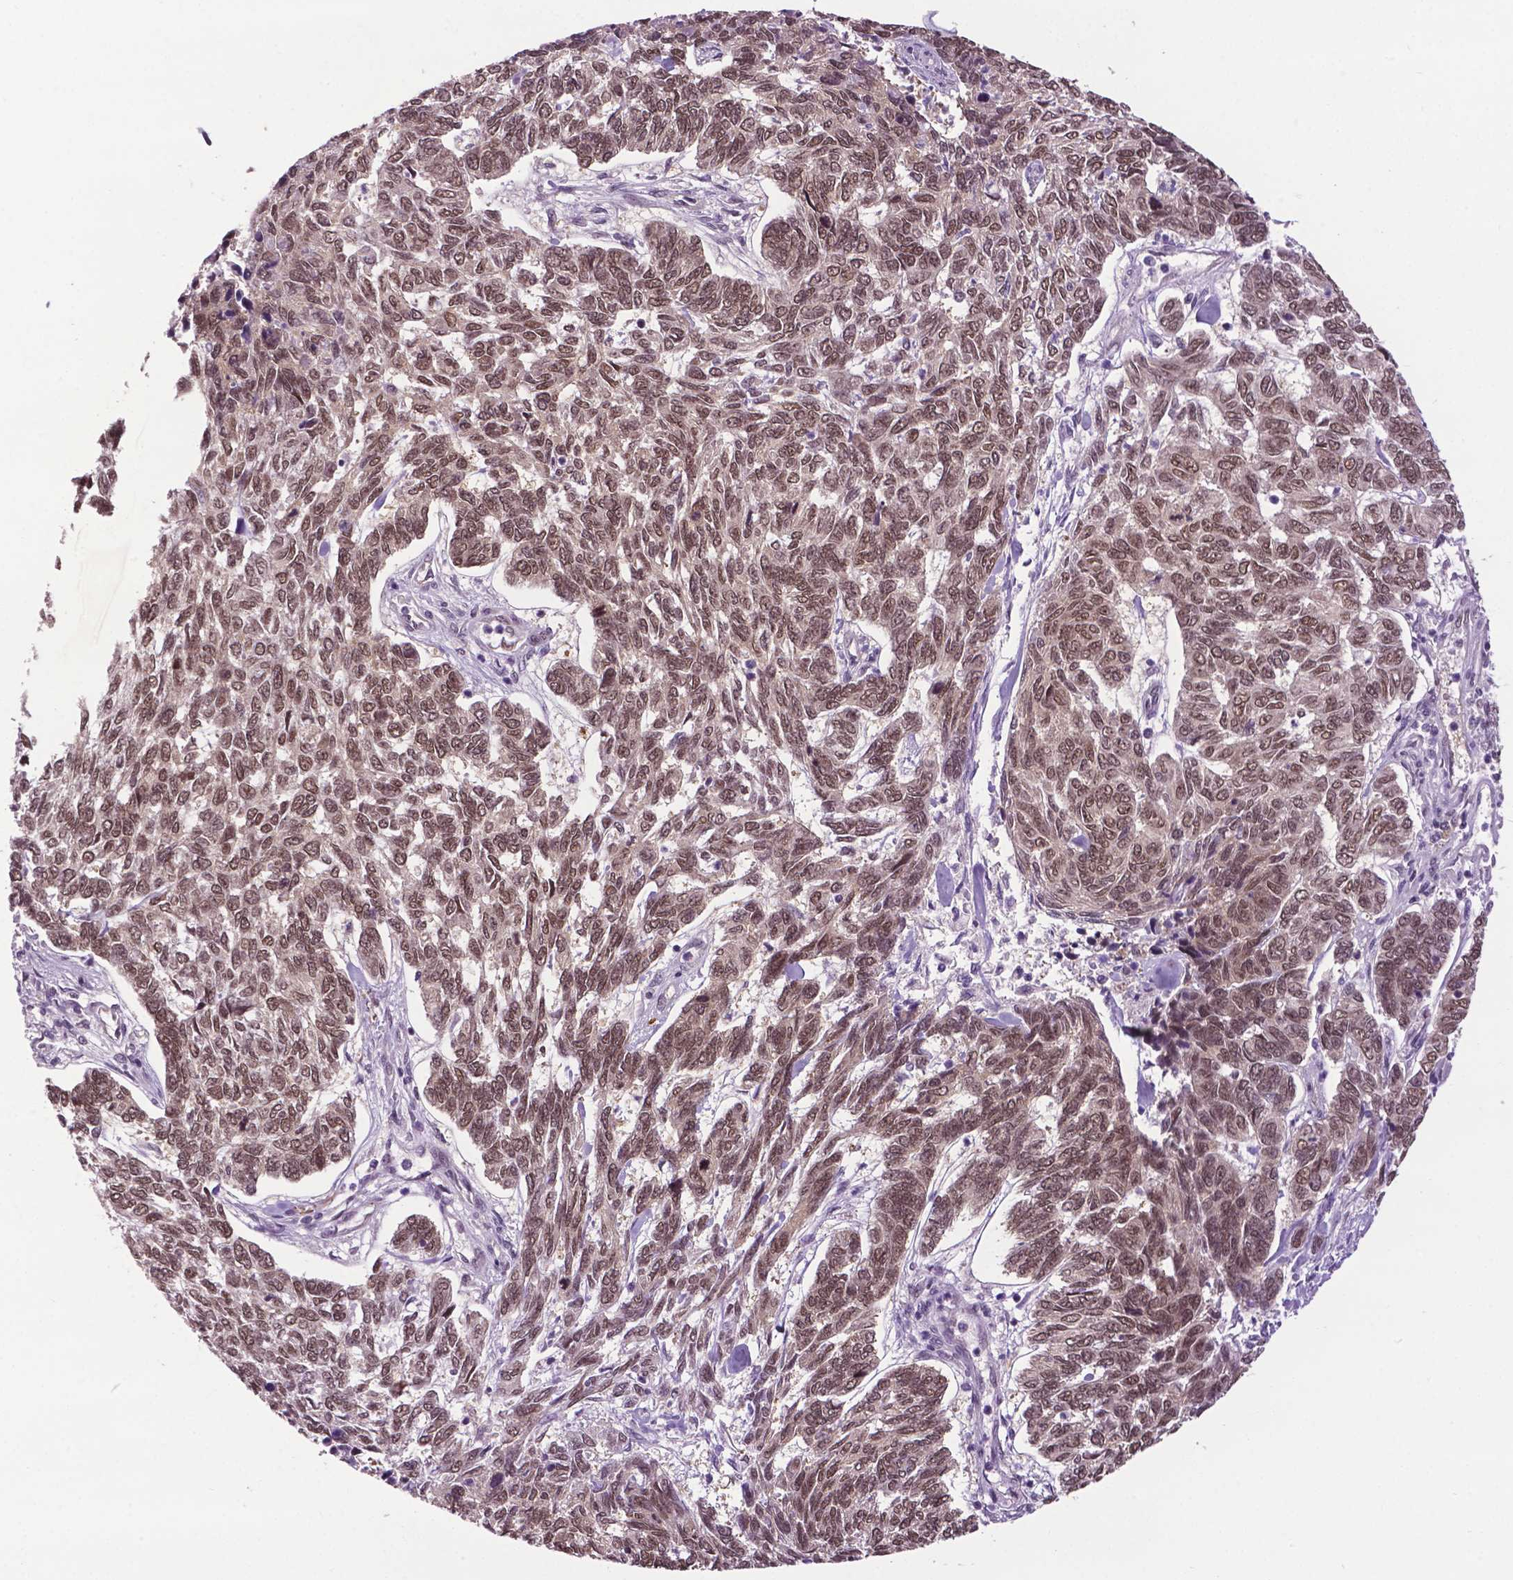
{"staining": {"intensity": "moderate", "quantity": ">75%", "location": "nuclear"}, "tissue": "skin cancer", "cell_type": "Tumor cells", "image_type": "cancer", "snomed": [{"axis": "morphology", "description": "Basal cell carcinoma"}, {"axis": "topography", "description": "Skin"}], "caption": "There is medium levels of moderate nuclear staining in tumor cells of basal cell carcinoma (skin), as demonstrated by immunohistochemical staining (brown color).", "gene": "UBQLN4", "patient": {"sex": "female", "age": 65}}